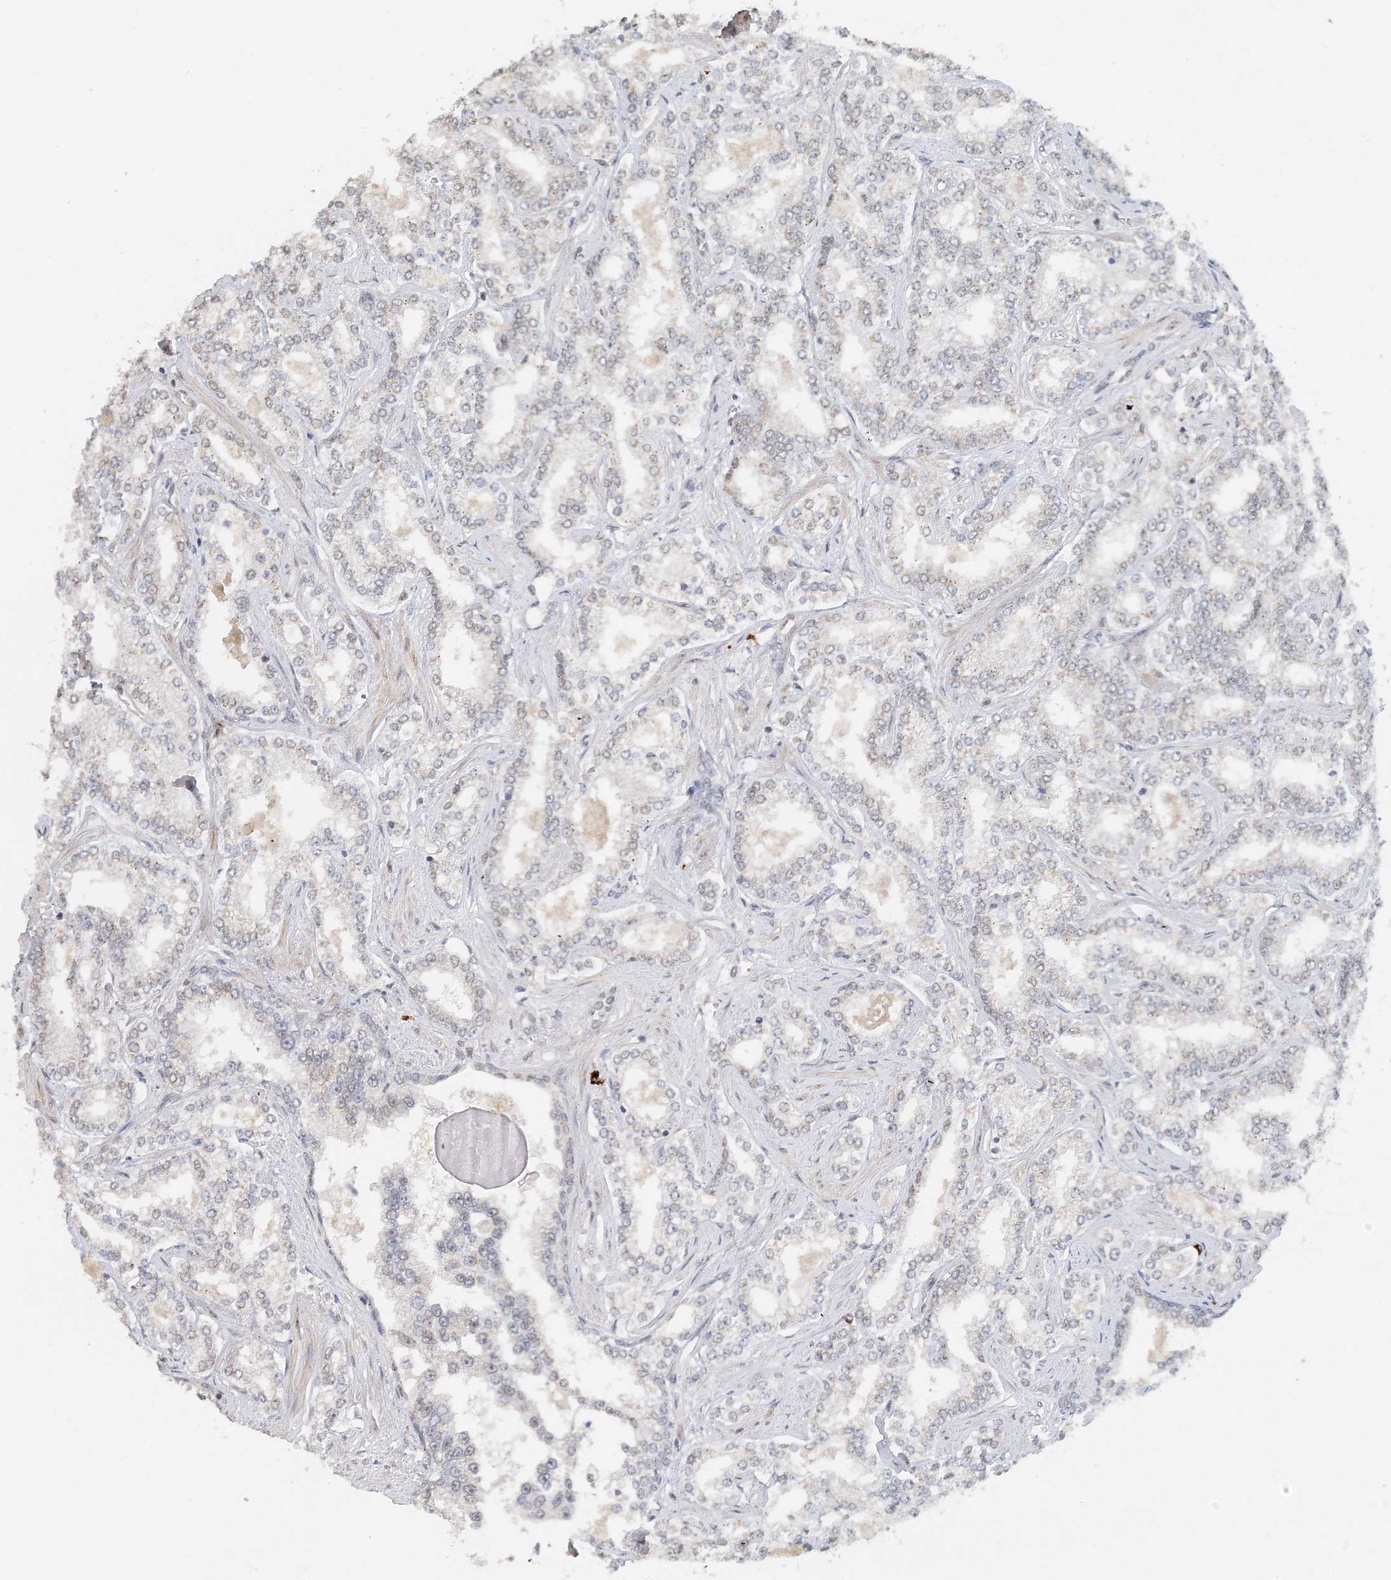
{"staining": {"intensity": "negative", "quantity": "none", "location": "none"}, "tissue": "prostate cancer", "cell_type": "Tumor cells", "image_type": "cancer", "snomed": [{"axis": "morphology", "description": "Normal tissue, NOS"}, {"axis": "morphology", "description": "Adenocarcinoma, High grade"}, {"axis": "topography", "description": "Prostate"}], "caption": "The immunohistochemistry image has no significant positivity in tumor cells of prostate cancer tissue.", "gene": "ZCCHC4", "patient": {"sex": "male", "age": 83}}